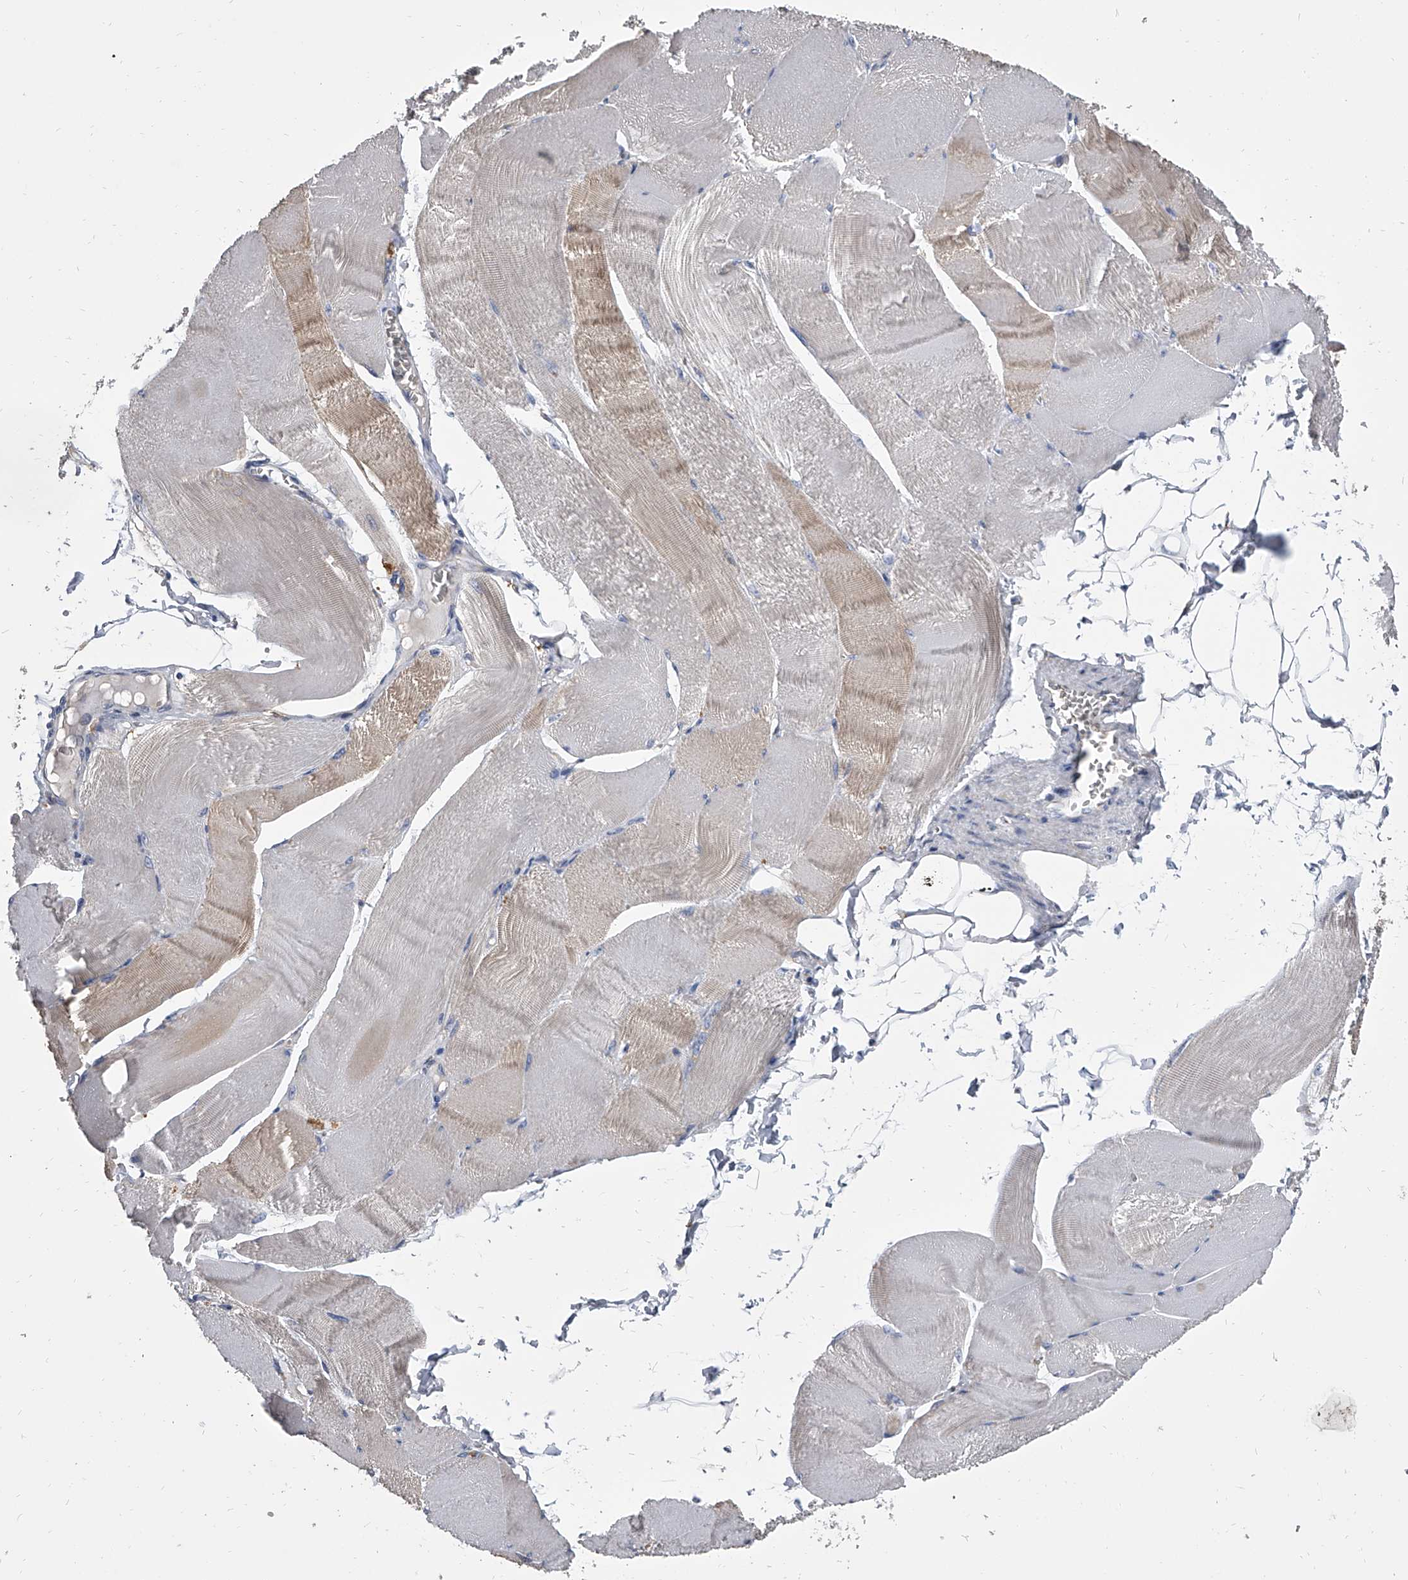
{"staining": {"intensity": "moderate", "quantity": "<25%", "location": "cytoplasmic/membranous"}, "tissue": "skeletal muscle", "cell_type": "Myocytes", "image_type": "normal", "snomed": [{"axis": "morphology", "description": "Normal tissue, NOS"}, {"axis": "morphology", "description": "Basal cell carcinoma"}, {"axis": "topography", "description": "Skeletal muscle"}], "caption": "Brown immunohistochemical staining in benign skeletal muscle demonstrates moderate cytoplasmic/membranous positivity in approximately <25% of myocytes.", "gene": "MRPL28", "patient": {"sex": "female", "age": 64}}